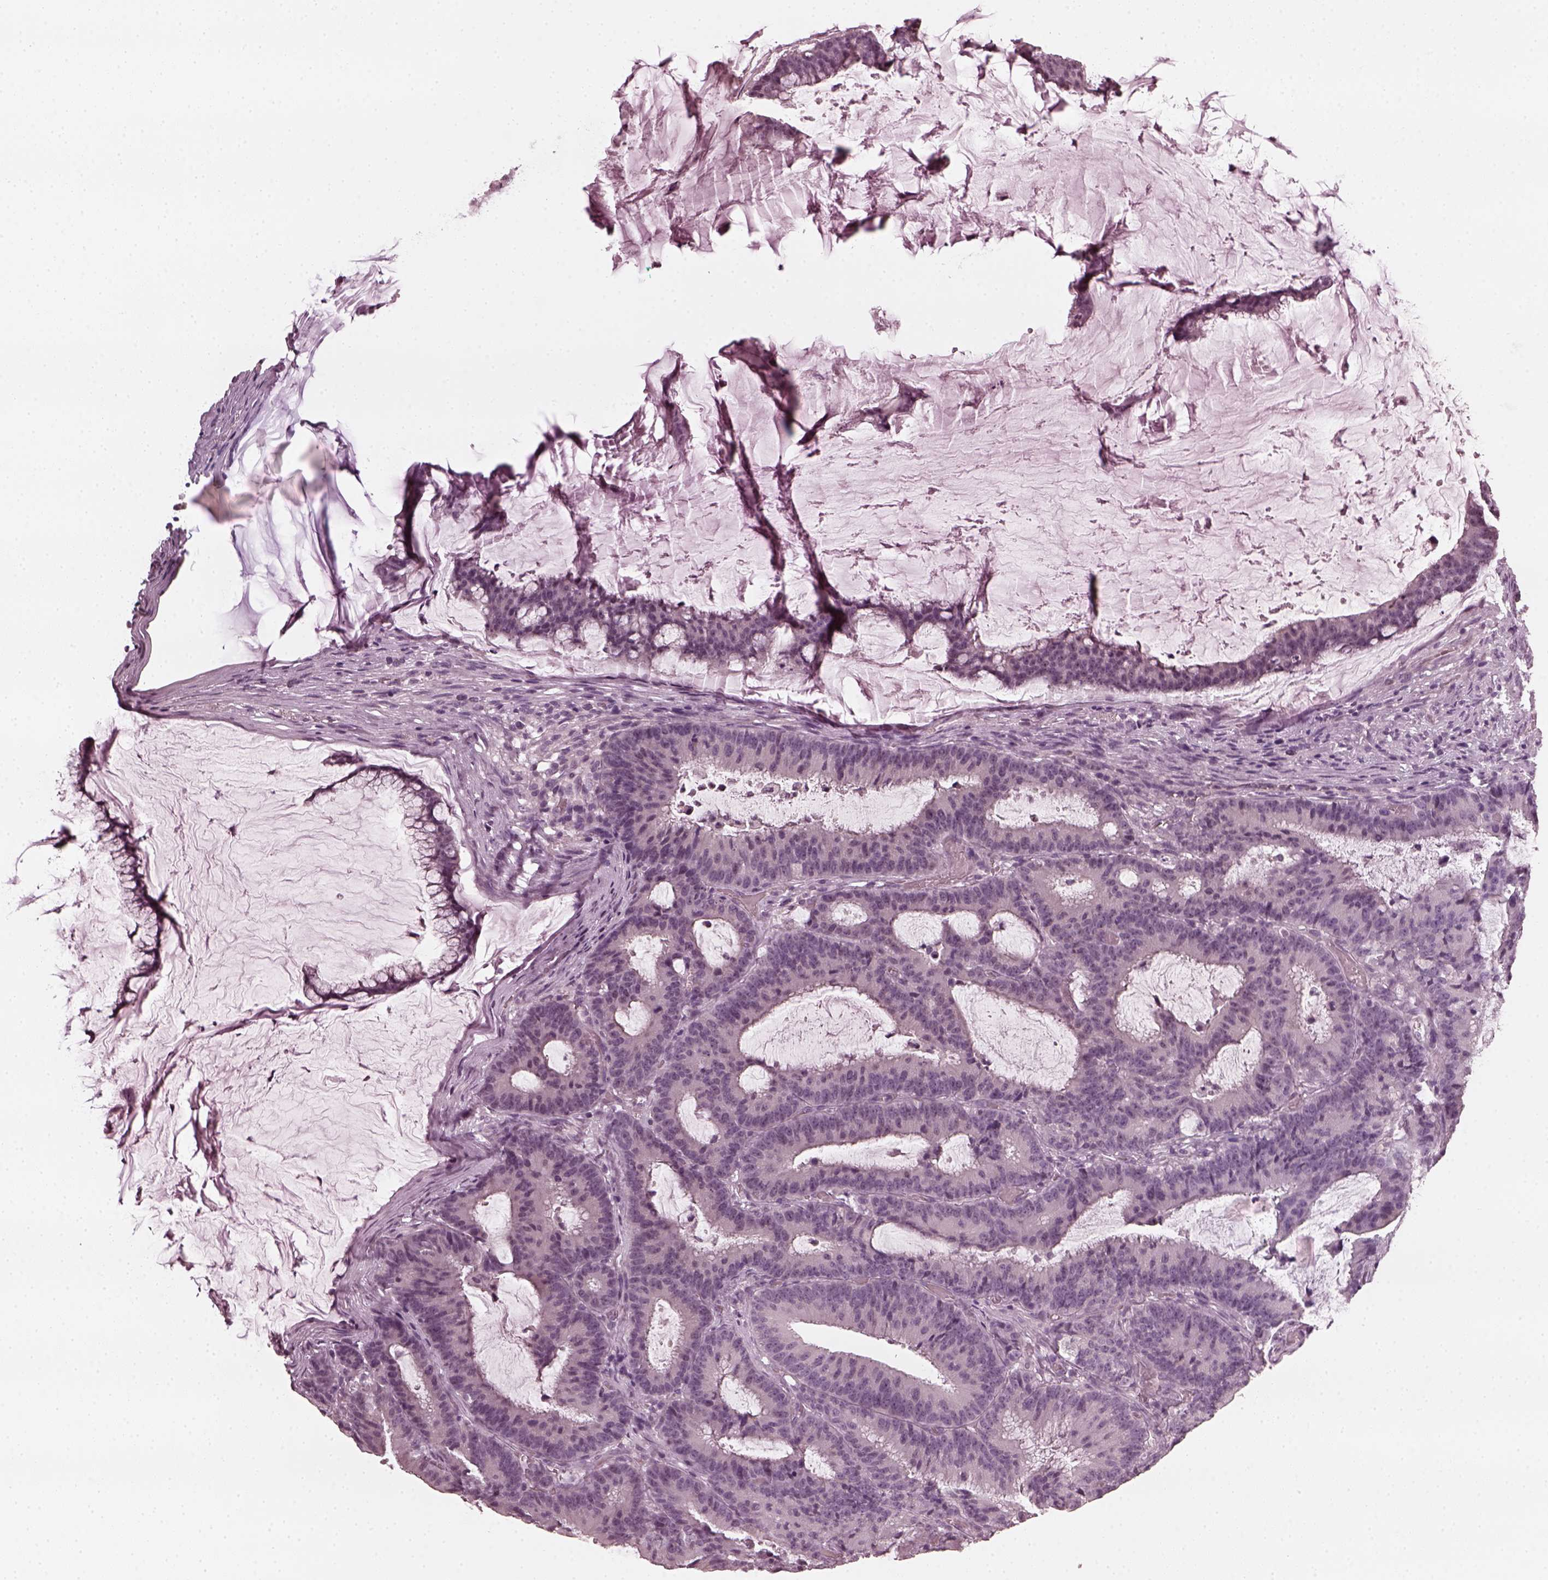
{"staining": {"intensity": "negative", "quantity": "none", "location": "none"}, "tissue": "colorectal cancer", "cell_type": "Tumor cells", "image_type": "cancer", "snomed": [{"axis": "morphology", "description": "Adenocarcinoma, NOS"}, {"axis": "topography", "description": "Colon"}], "caption": "An IHC micrograph of adenocarcinoma (colorectal) is shown. There is no staining in tumor cells of adenocarcinoma (colorectal).", "gene": "CCDC170", "patient": {"sex": "female", "age": 78}}